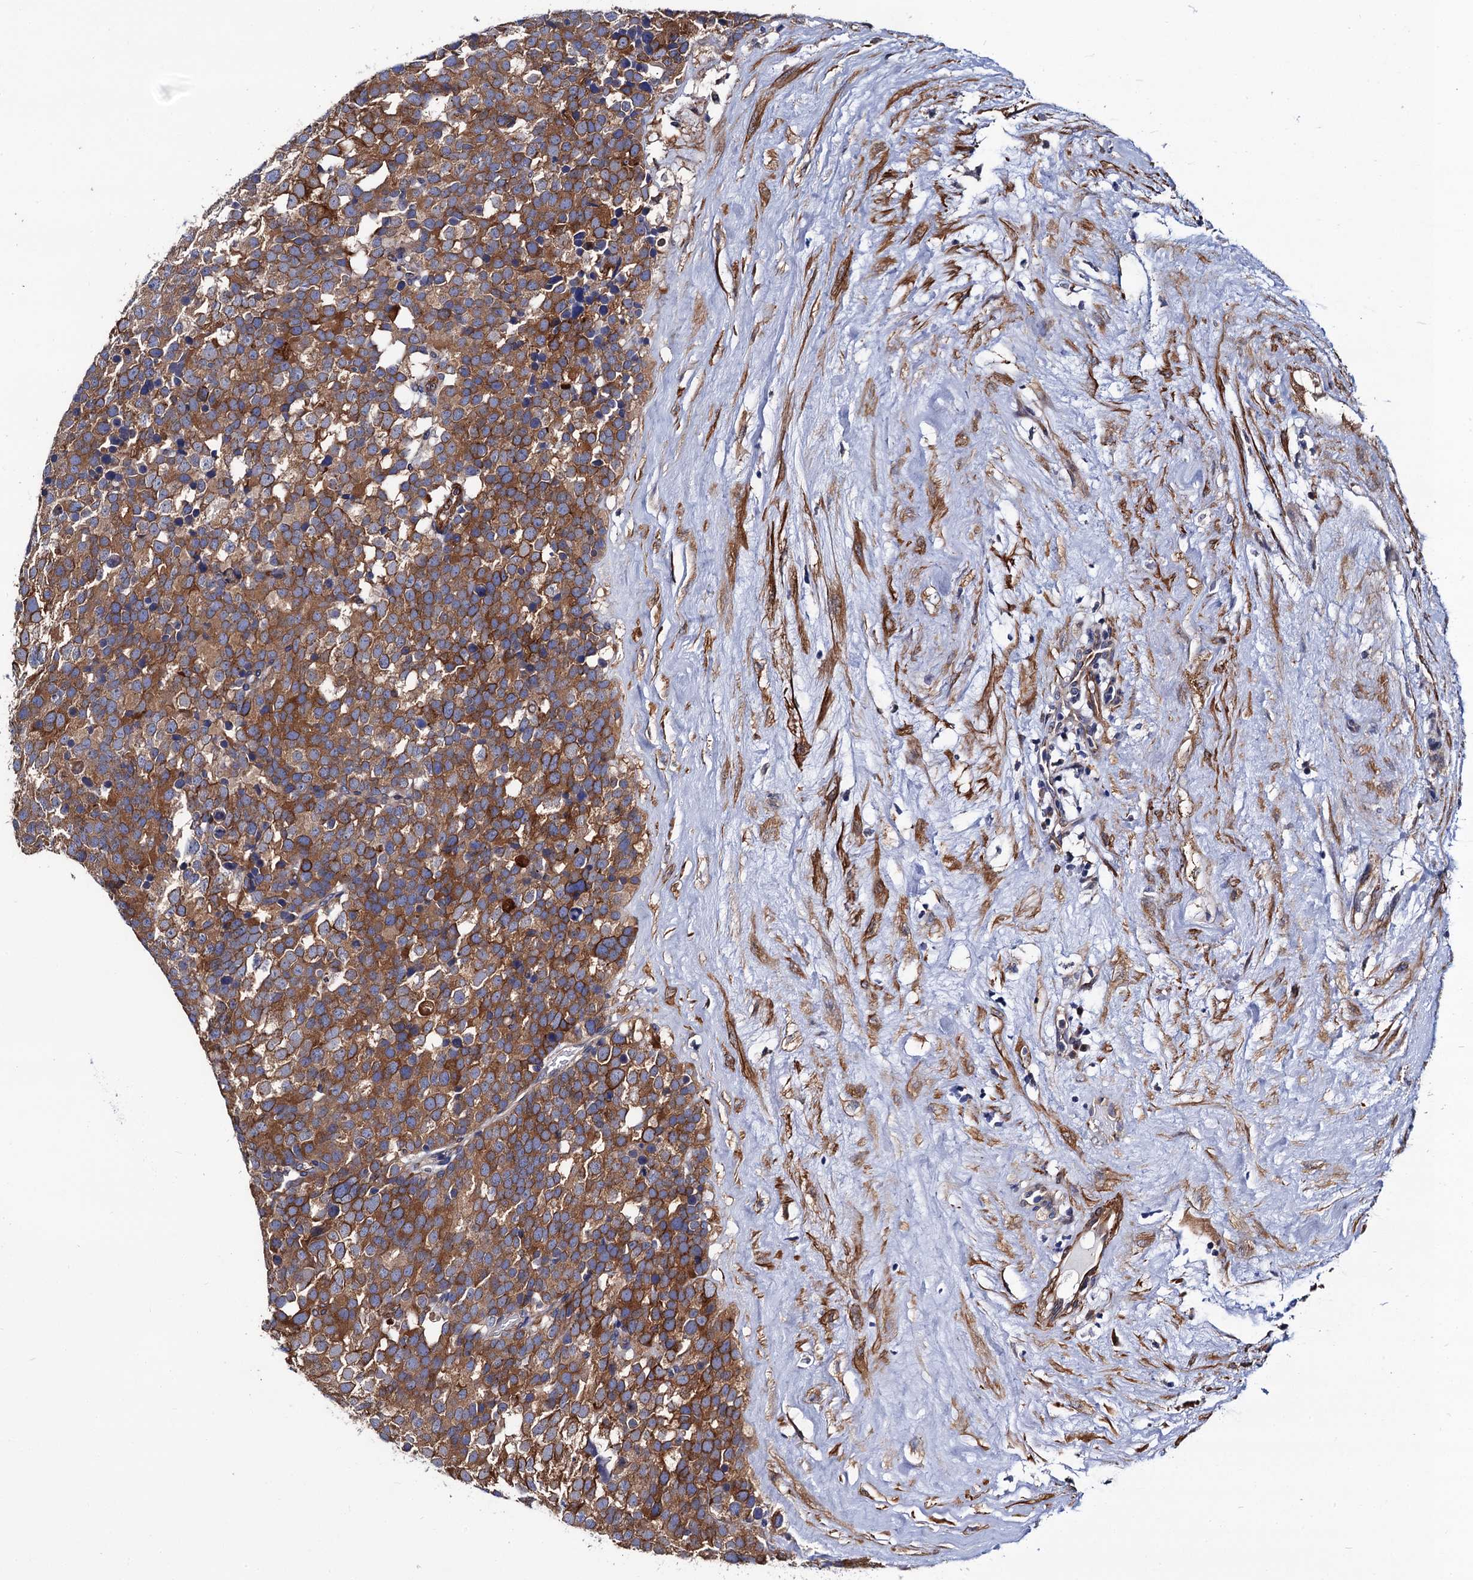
{"staining": {"intensity": "moderate", "quantity": ">75%", "location": "cytoplasmic/membranous"}, "tissue": "testis cancer", "cell_type": "Tumor cells", "image_type": "cancer", "snomed": [{"axis": "morphology", "description": "Seminoma, NOS"}, {"axis": "topography", "description": "Testis"}], "caption": "Protein staining displays moderate cytoplasmic/membranous staining in approximately >75% of tumor cells in testis seminoma. Using DAB (3,3'-diaminobenzidine) (brown) and hematoxylin (blue) stains, captured at high magnification using brightfield microscopy.", "gene": "ZDHHC18", "patient": {"sex": "male", "age": 71}}